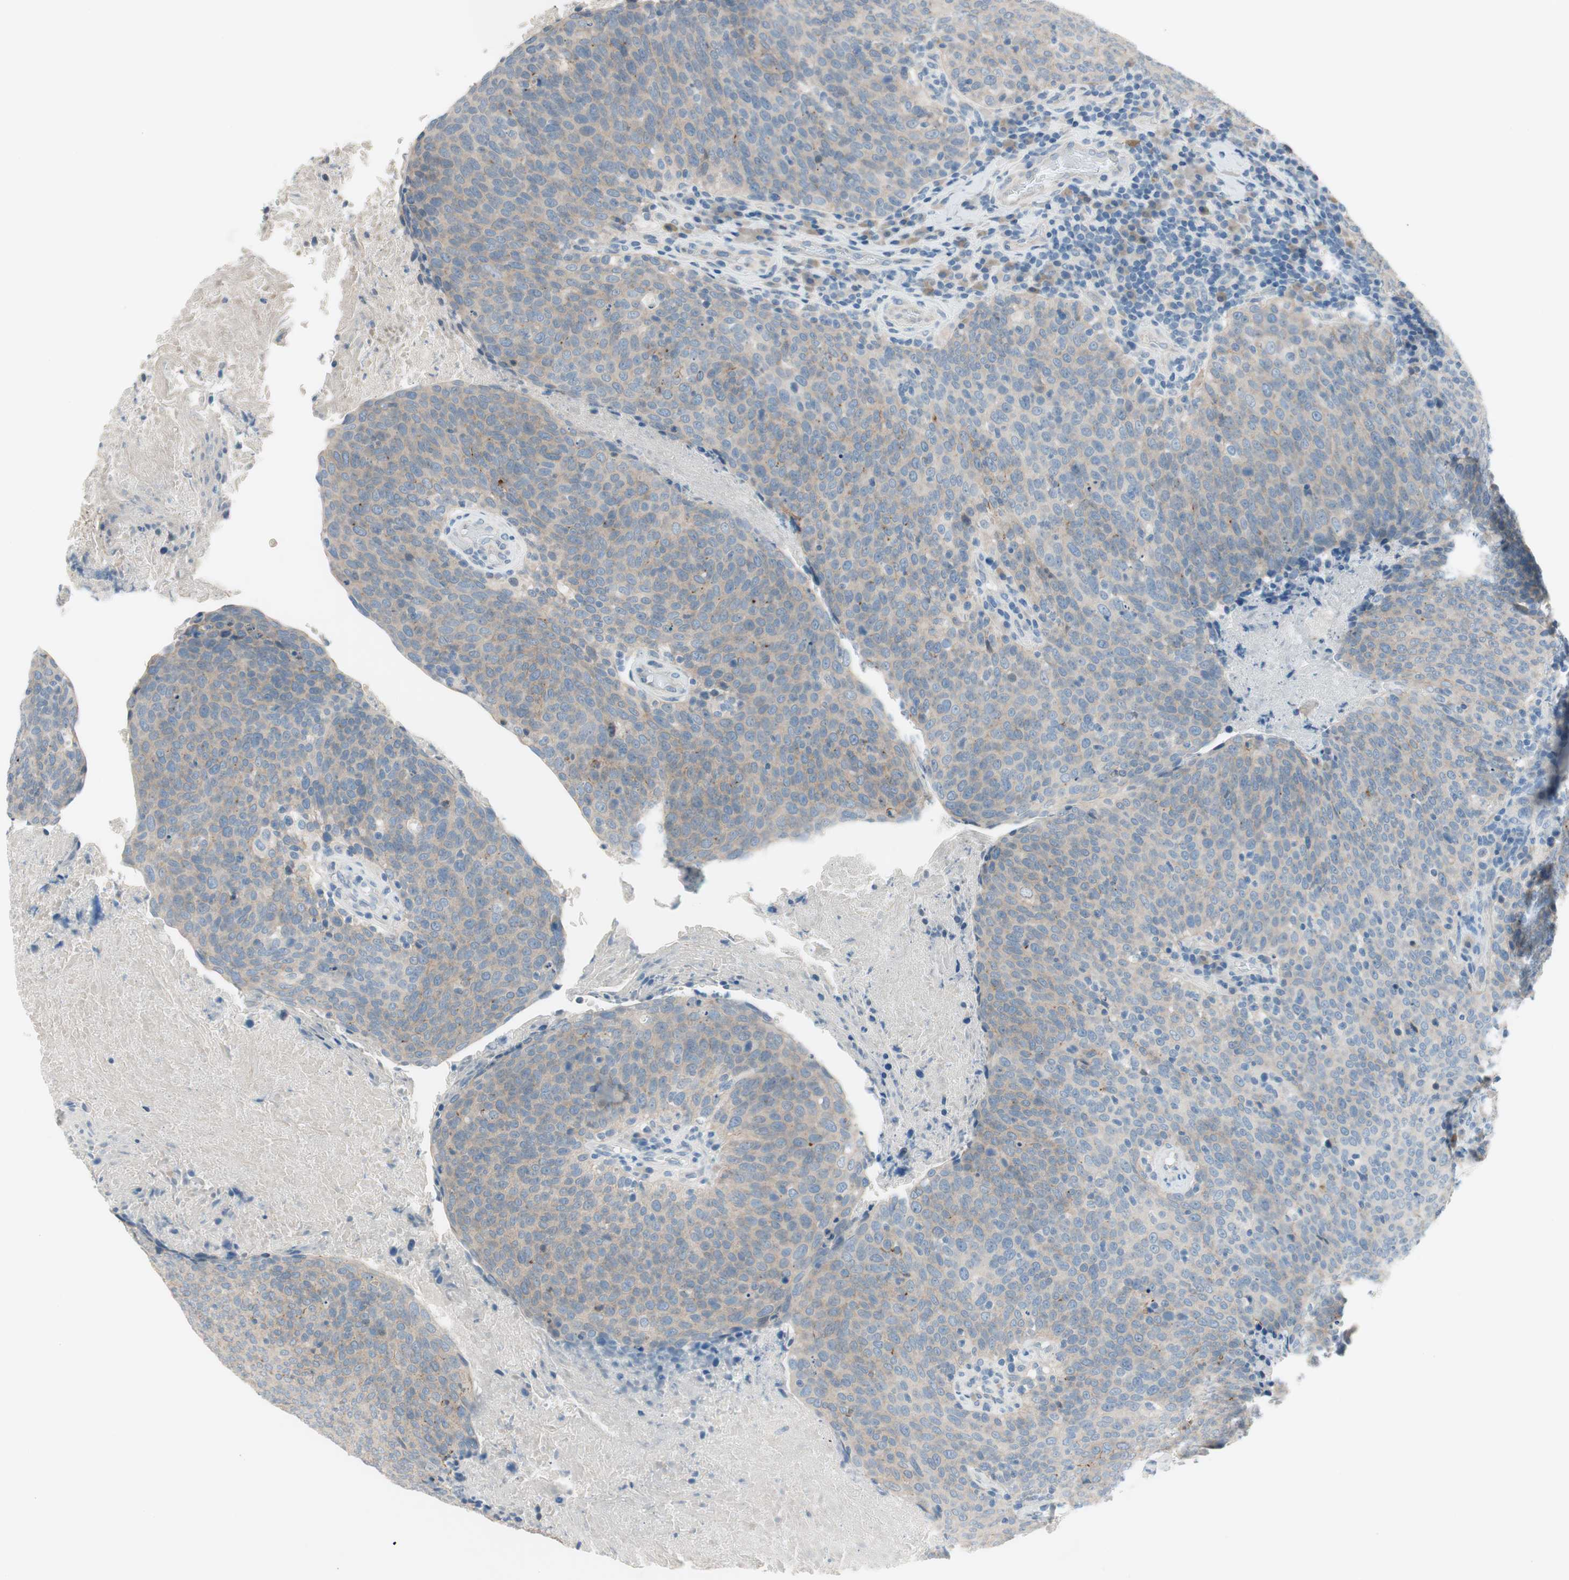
{"staining": {"intensity": "moderate", "quantity": "25%-75%", "location": "cytoplasmic/membranous"}, "tissue": "head and neck cancer", "cell_type": "Tumor cells", "image_type": "cancer", "snomed": [{"axis": "morphology", "description": "Squamous cell carcinoma, NOS"}, {"axis": "morphology", "description": "Squamous cell carcinoma, metastatic, NOS"}, {"axis": "topography", "description": "Lymph node"}, {"axis": "topography", "description": "Head-Neck"}], "caption": "A brown stain shows moderate cytoplasmic/membranous staining of a protein in squamous cell carcinoma (head and neck) tumor cells.", "gene": "PRRG4", "patient": {"sex": "male", "age": 62}}